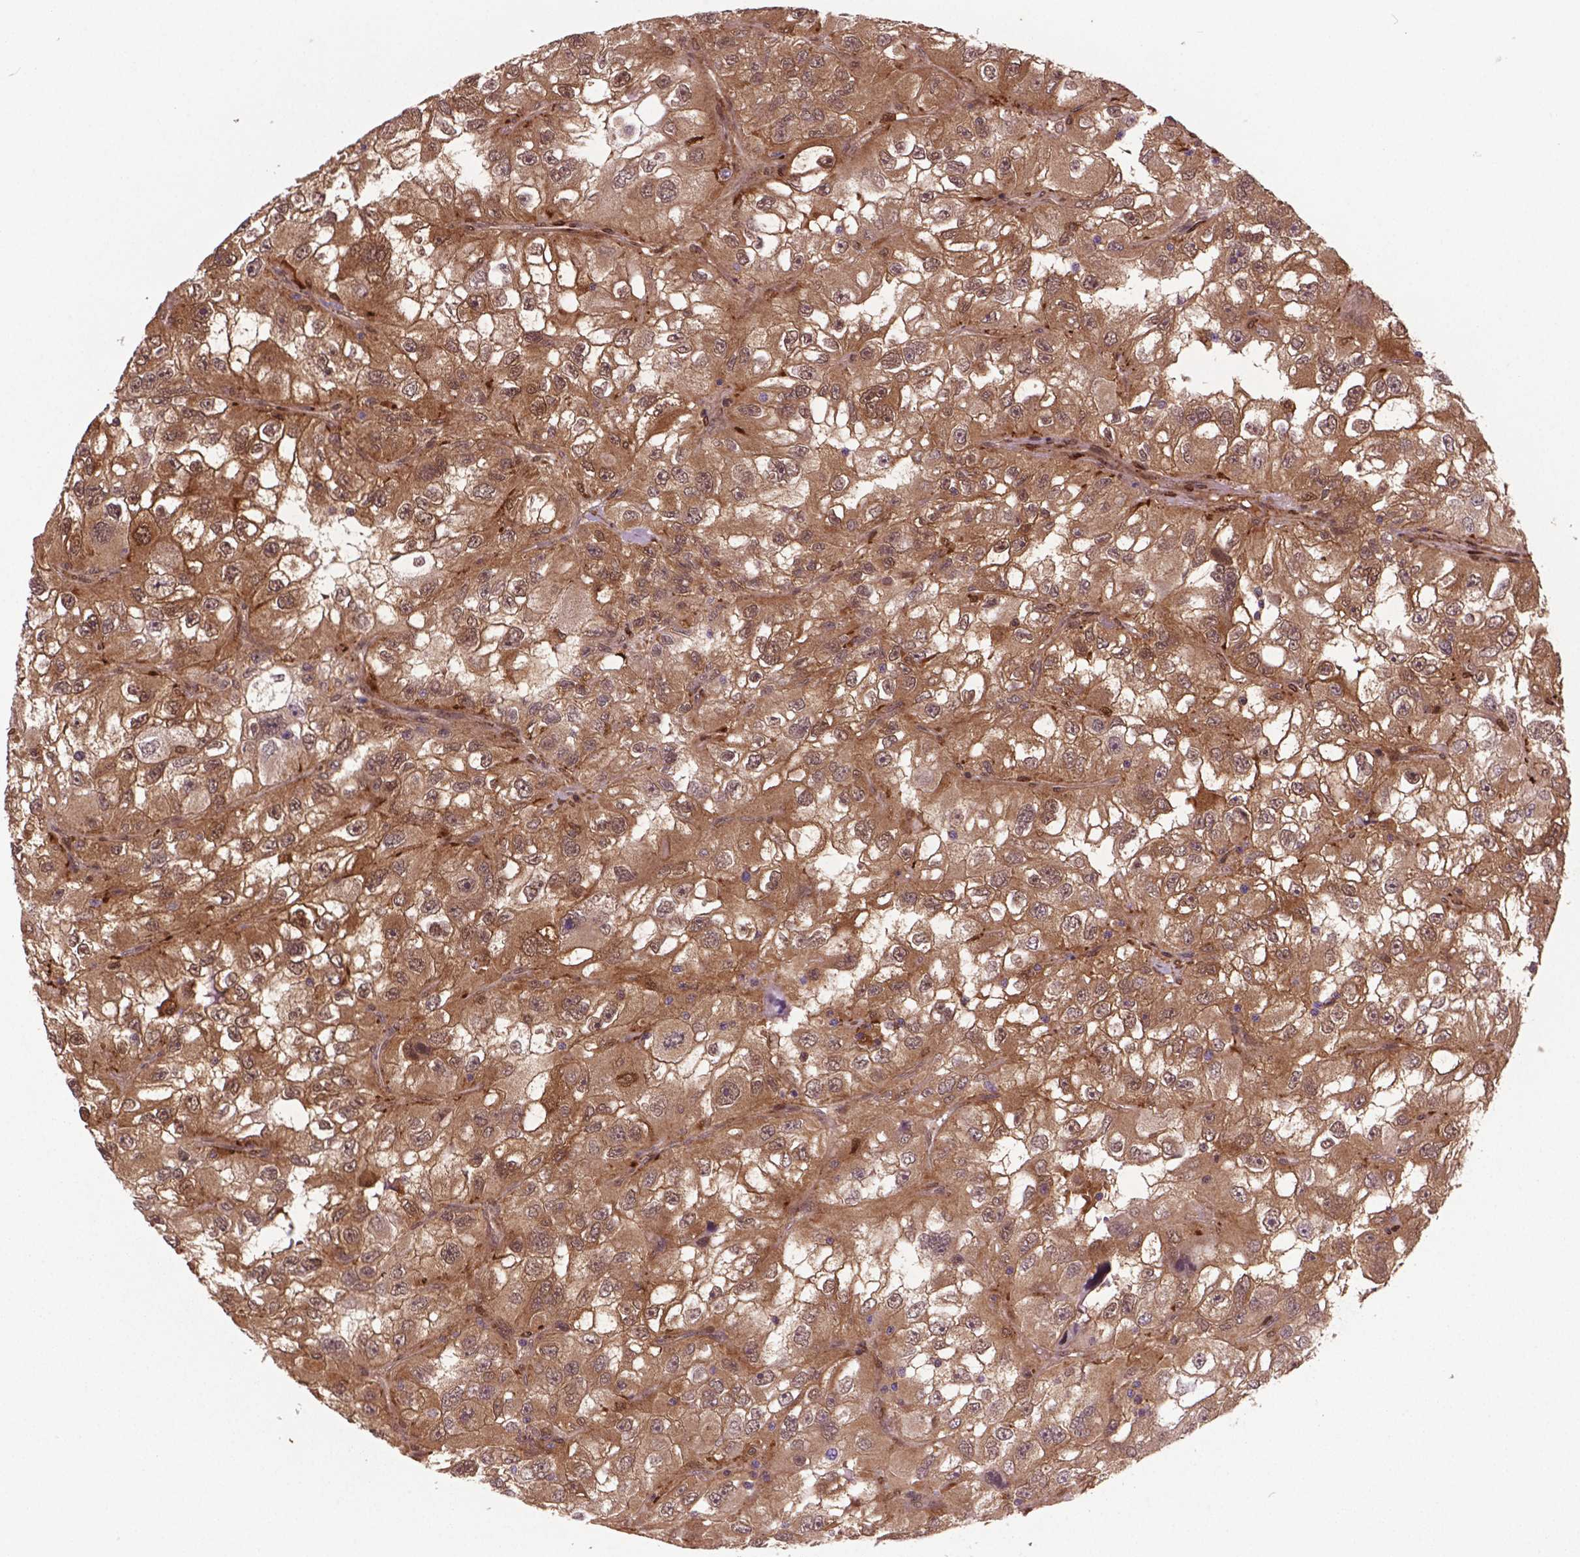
{"staining": {"intensity": "moderate", "quantity": ">75%", "location": "cytoplasmic/membranous"}, "tissue": "renal cancer", "cell_type": "Tumor cells", "image_type": "cancer", "snomed": [{"axis": "morphology", "description": "Adenocarcinoma, NOS"}, {"axis": "topography", "description": "Kidney"}], "caption": "Immunohistochemical staining of human renal adenocarcinoma displays medium levels of moderate cytoplasmic/membranous expression in about >75% of tumor cells.", "gene": "PLIN3", "patient": {"sex": "male", "age": 64}}